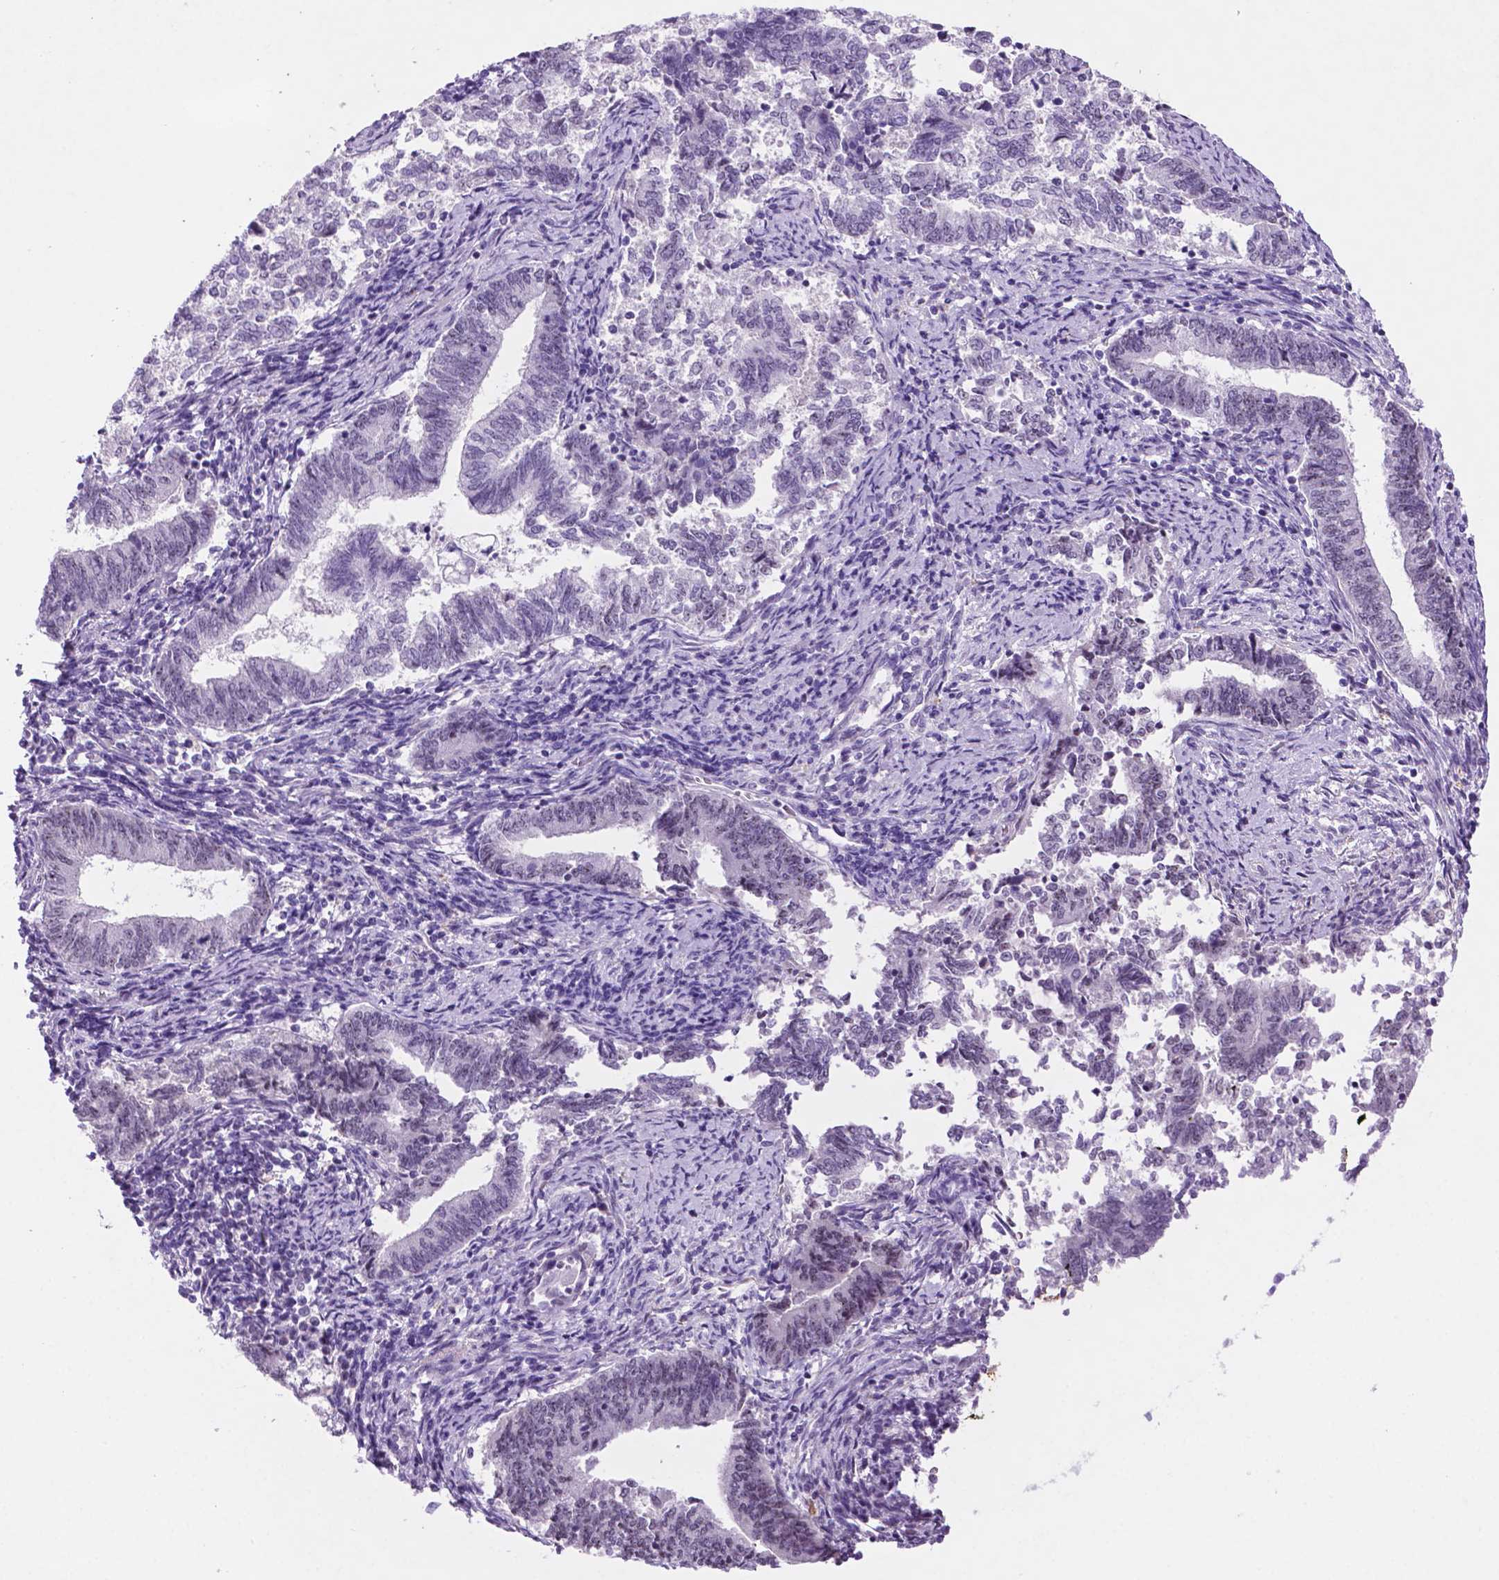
{"staining": {"intensity": "negative", "quantity": "none", "location": "none"}, "tissue": "endometrial cancer", "cell_type": "Tumor cells", "image_type": "cancer", "snomed": [{"axis": "morphology", "description": "Adenocarcinoma, NOS"}, {"axis": "topography", "description": "Endometrium"}], "caption": "A photomicrograph of human adenocarcinoma (endometrial) is negative for staining in tumor cells.", "gene": "C18orf21", "patient": {"sex": "female", "age": 65}}